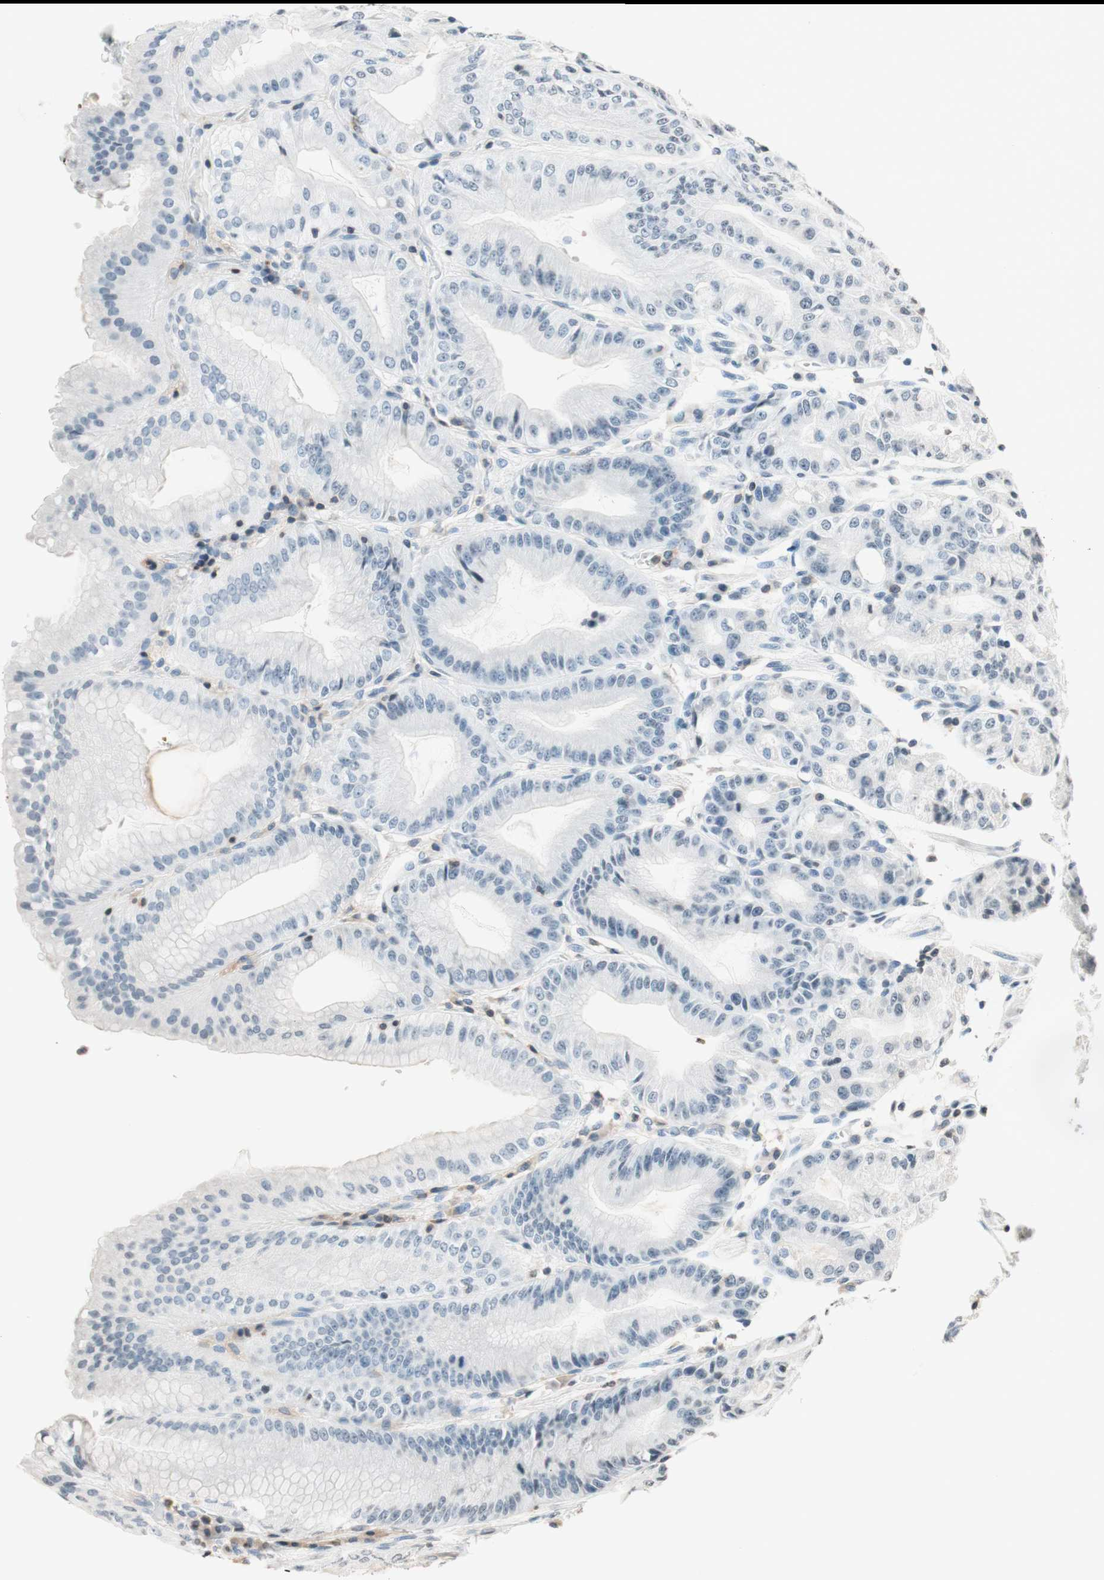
{"staining": {"intensity": "weak", "quantity": "<25%", "location": "cytoplasmic/membranous"}, "tissue": "stomach", "cell_type": "Glandular cells", "image_type": "normal", "snomed": [{"axis": "morphology", "description": "Normal tissue, NOS"}, {"axis": "topography", "description": "Stomach, lower"}], "caption": "The photomicrograph demonstrates no significant staining in glandular cells of stomach. (DAB (3,3'-diaminobenzidine) immunohistochemistry, high magnification).", "gene": "WIPF1", "patient": {"sex": "male", "age": 71}}